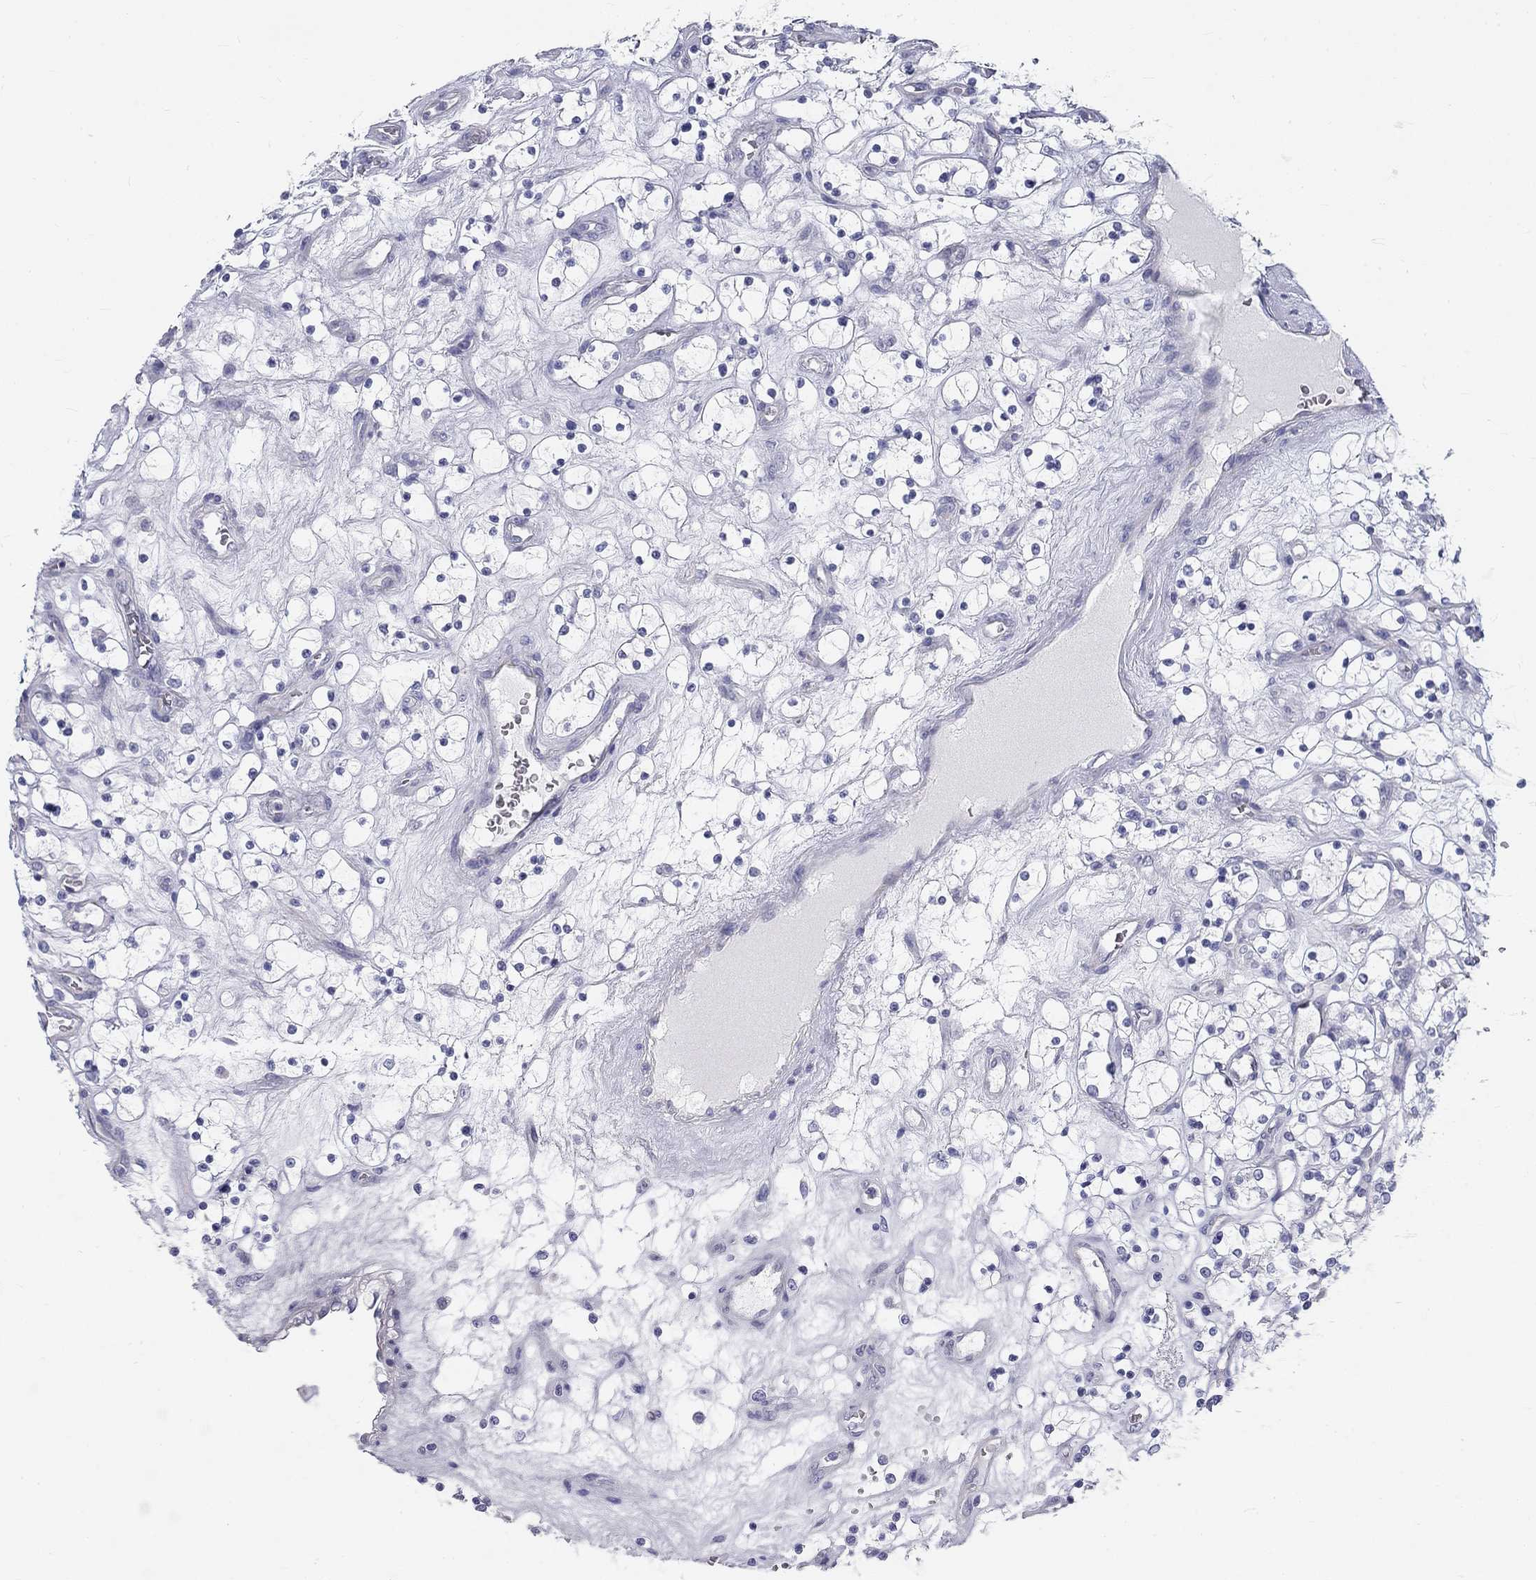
{"staining": {"intensity": "negative", "quantity": "none", "location": "none"}, "tissue": "renal cancer", "cell_type": "Tumor cells", "image_type": "cancer", "snomed": [{"axis": "morphology", "description": "Adenocarcinoma, NOS"}, {"axis": "topography", "description": "Kidney"}], "caption": "The micrograph demonstrates no staining of tumor cells in renal cancer. (DAB immunohistochemistry (IHC), high magnification).", "gene": "GALNTL5", "patient": {"sex": "female", "age": 69}}